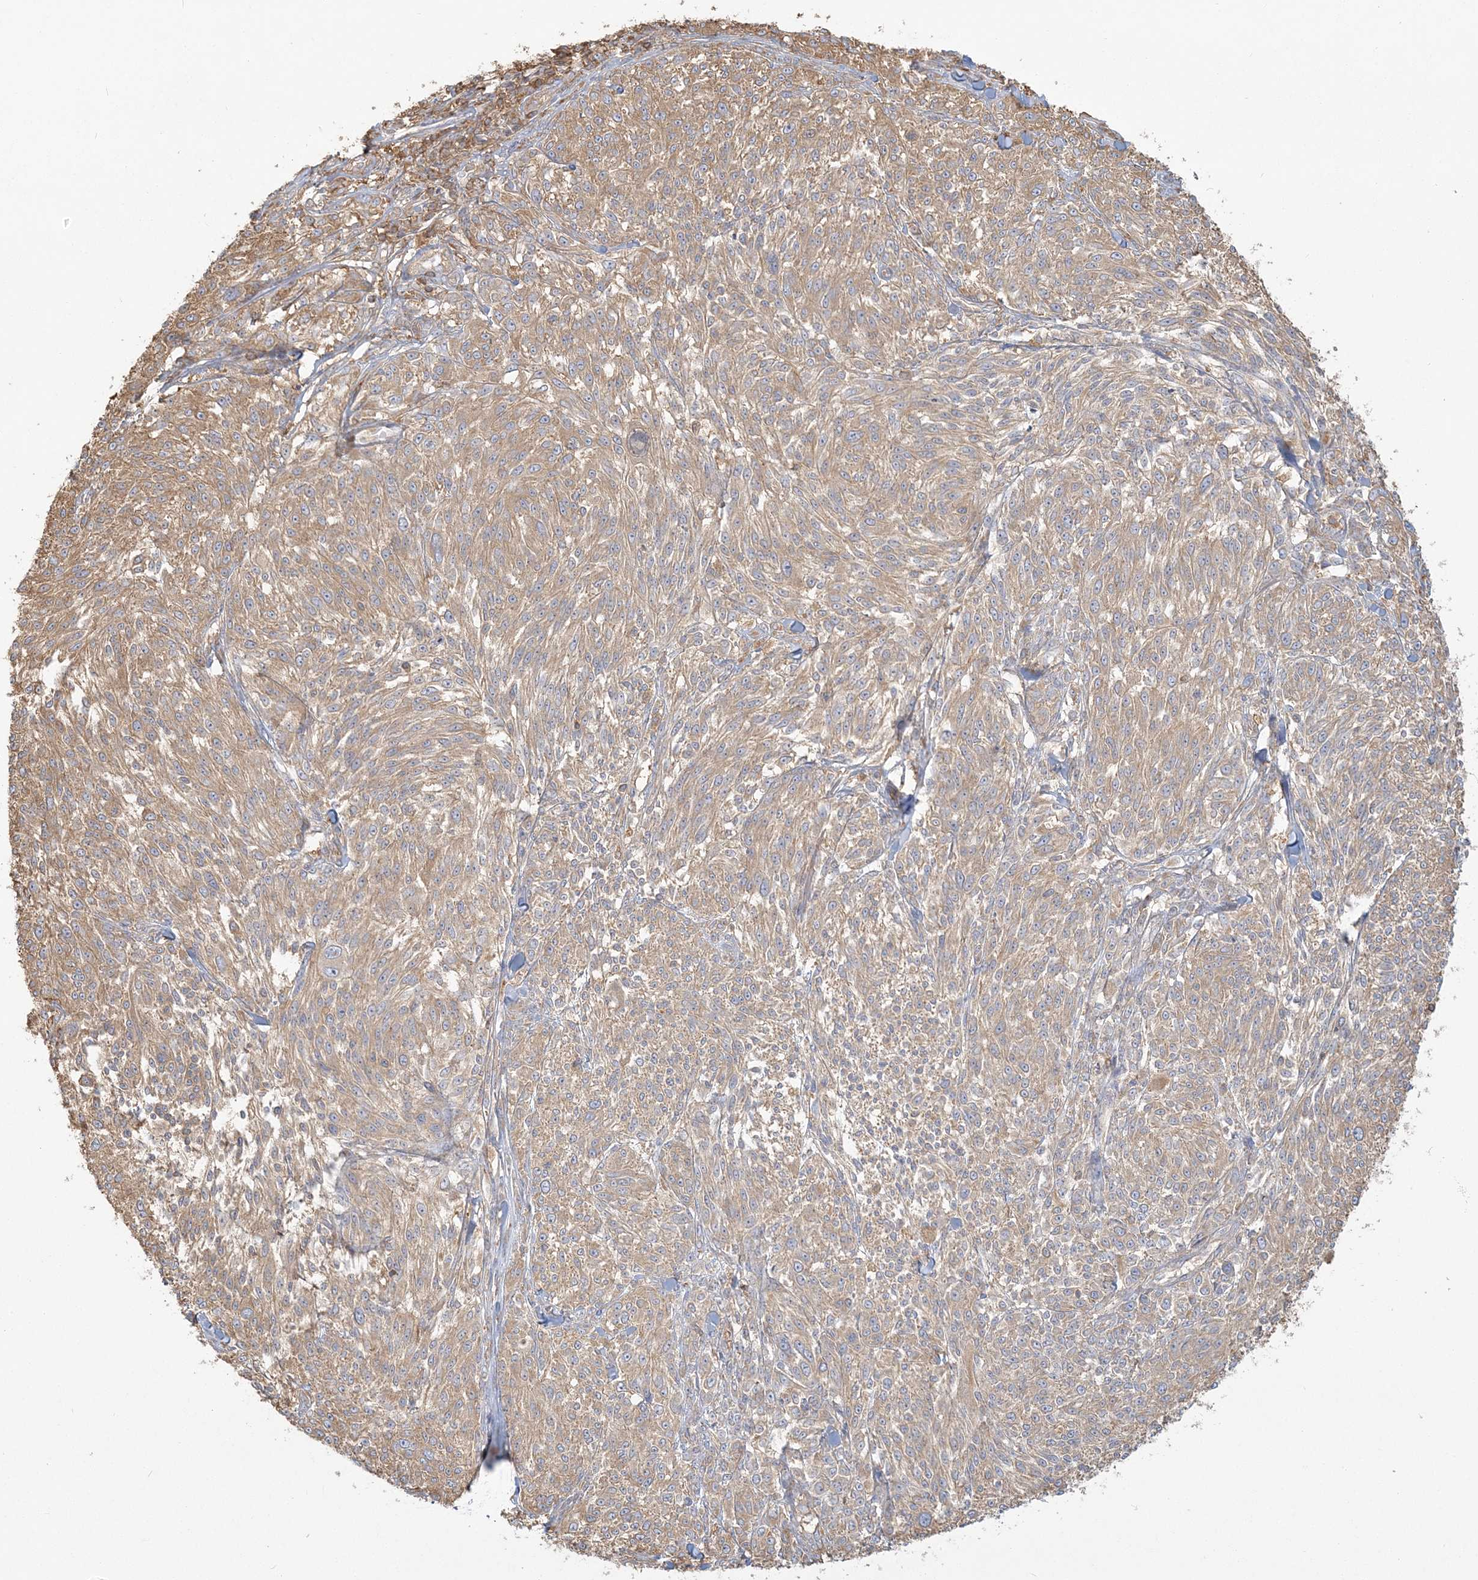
{"staining": {"intensity": "weak", "quantity": "25%-75%", "location": "cytoplasmic/membranous"}, "tissue": "melanoma", "cell_type": "Tumor cells", "image_type": "cancer", "snomed": [{"axis": "morphology", "description": "Malignant melanoma, NOS"}, {"axis": "topography", "description": "Skin of trunk"}], "caption": "A micrograph of malignant melanoma stained for a protein demonstrates weak cytoplasmic/membranous brown staining in tumor cells. Using DAB (brown) and hematoxylin (blue) stains, captured at high magnification using brightfield microscopy.", "gene": "ANKS1A", "patient": {"sex": "male", "age": 71}}